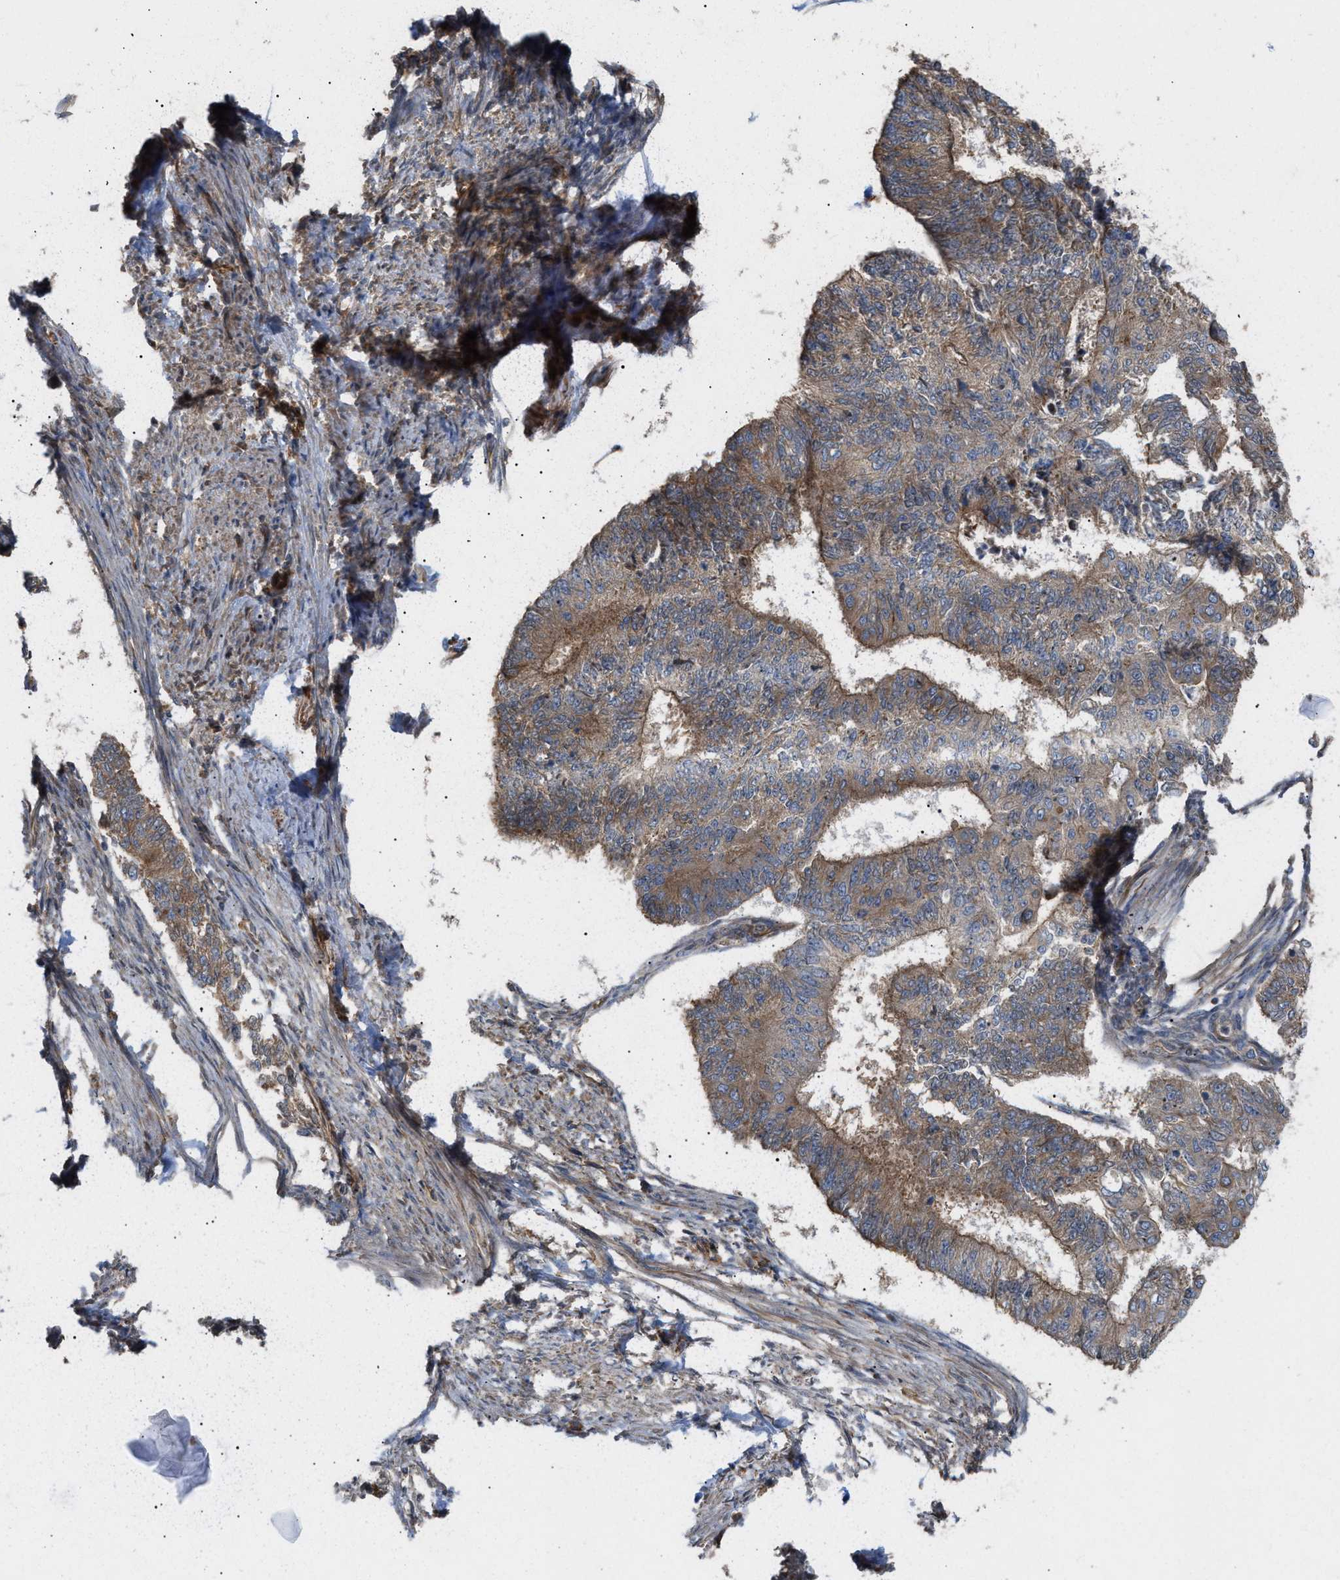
{"staining": {"intensity": "weak", "quantity": "25%-75%", "location": "cytoplasmic/membranous"}, "tissue": "endometrial cancer", "cell_type": "Tumor cells", "image_type": "cancer", "snomed": [{"axis": "morphology", "description": "Adenocarcinoma, NOS"}, {"axis": "topography", "description": "Endometrium"}], "caption": "This histopathology image exhibits adenocarcinoma (endometrial) stained with immunohistochemistry to label a protein in brown. The cytoplasmic/membranous of tumor cells show weak positivity for the protein. Nuclei are counter-stained blue.", "gene": "EPS15L1", "patient": {"sex": "female", "age": 32}}